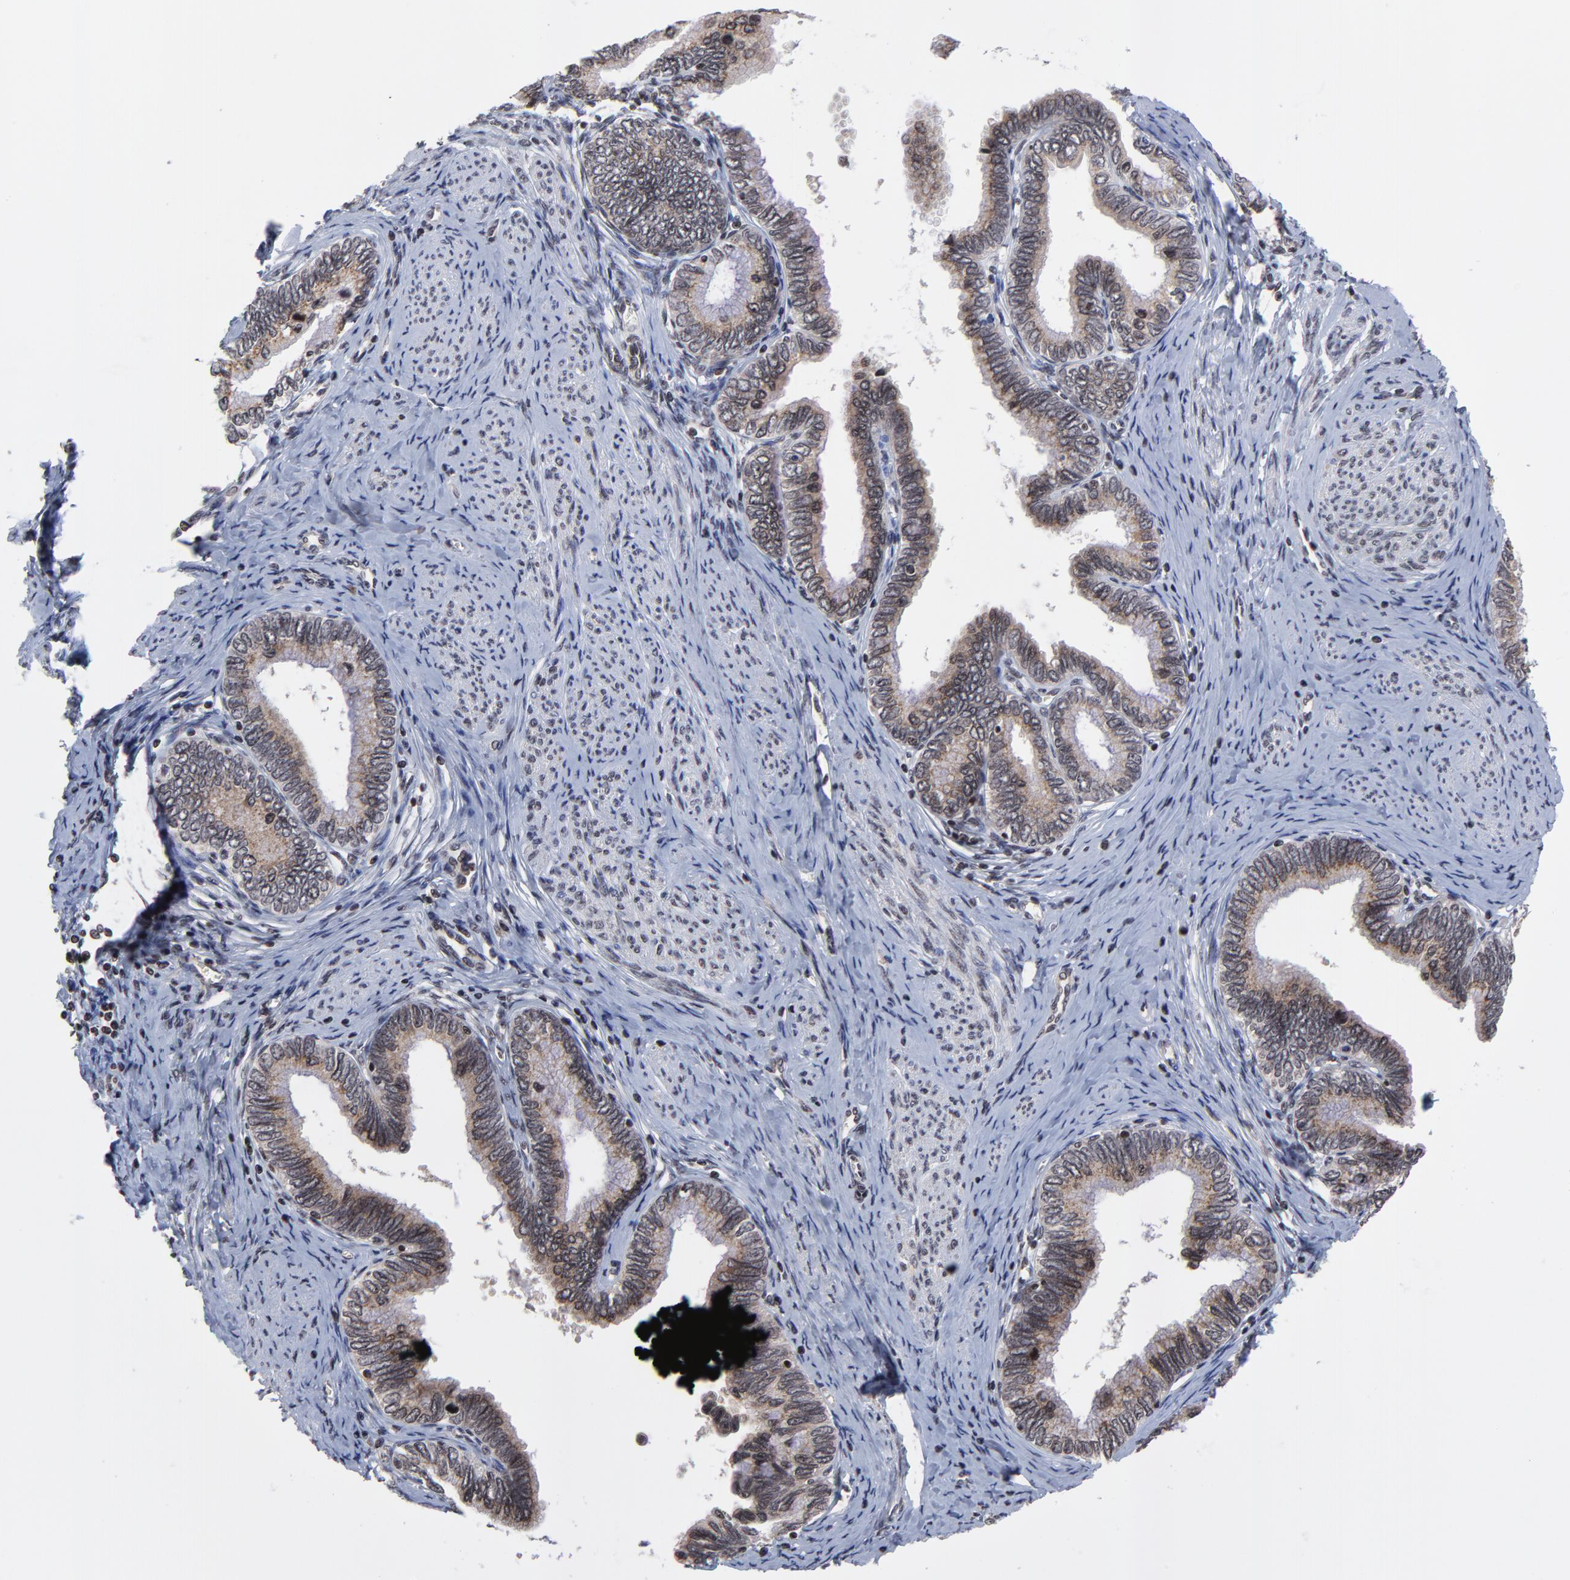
{"staining": {"intensity": "moderate", "quantity": ">75%", "location": "cytoplasmic/membranous"}, "tissue": "cervical cancer", "cell_type": "Tumor cells", "image_type": "cancer", "snomed": [{"axis": "morphology", "description": "Adenocarcinoma, NOS"}, {"axis": "topography", "description": "Cervix"}], "caption": "There is medium levels of moderate cytoplasmic/membranous expression in tumor cells of cervical adenocarcinoma, as demonstrated by immunohistochemical staining (brown color).", "gene": "ZNF777", "patient": {"sex": "female", "age": 49}}